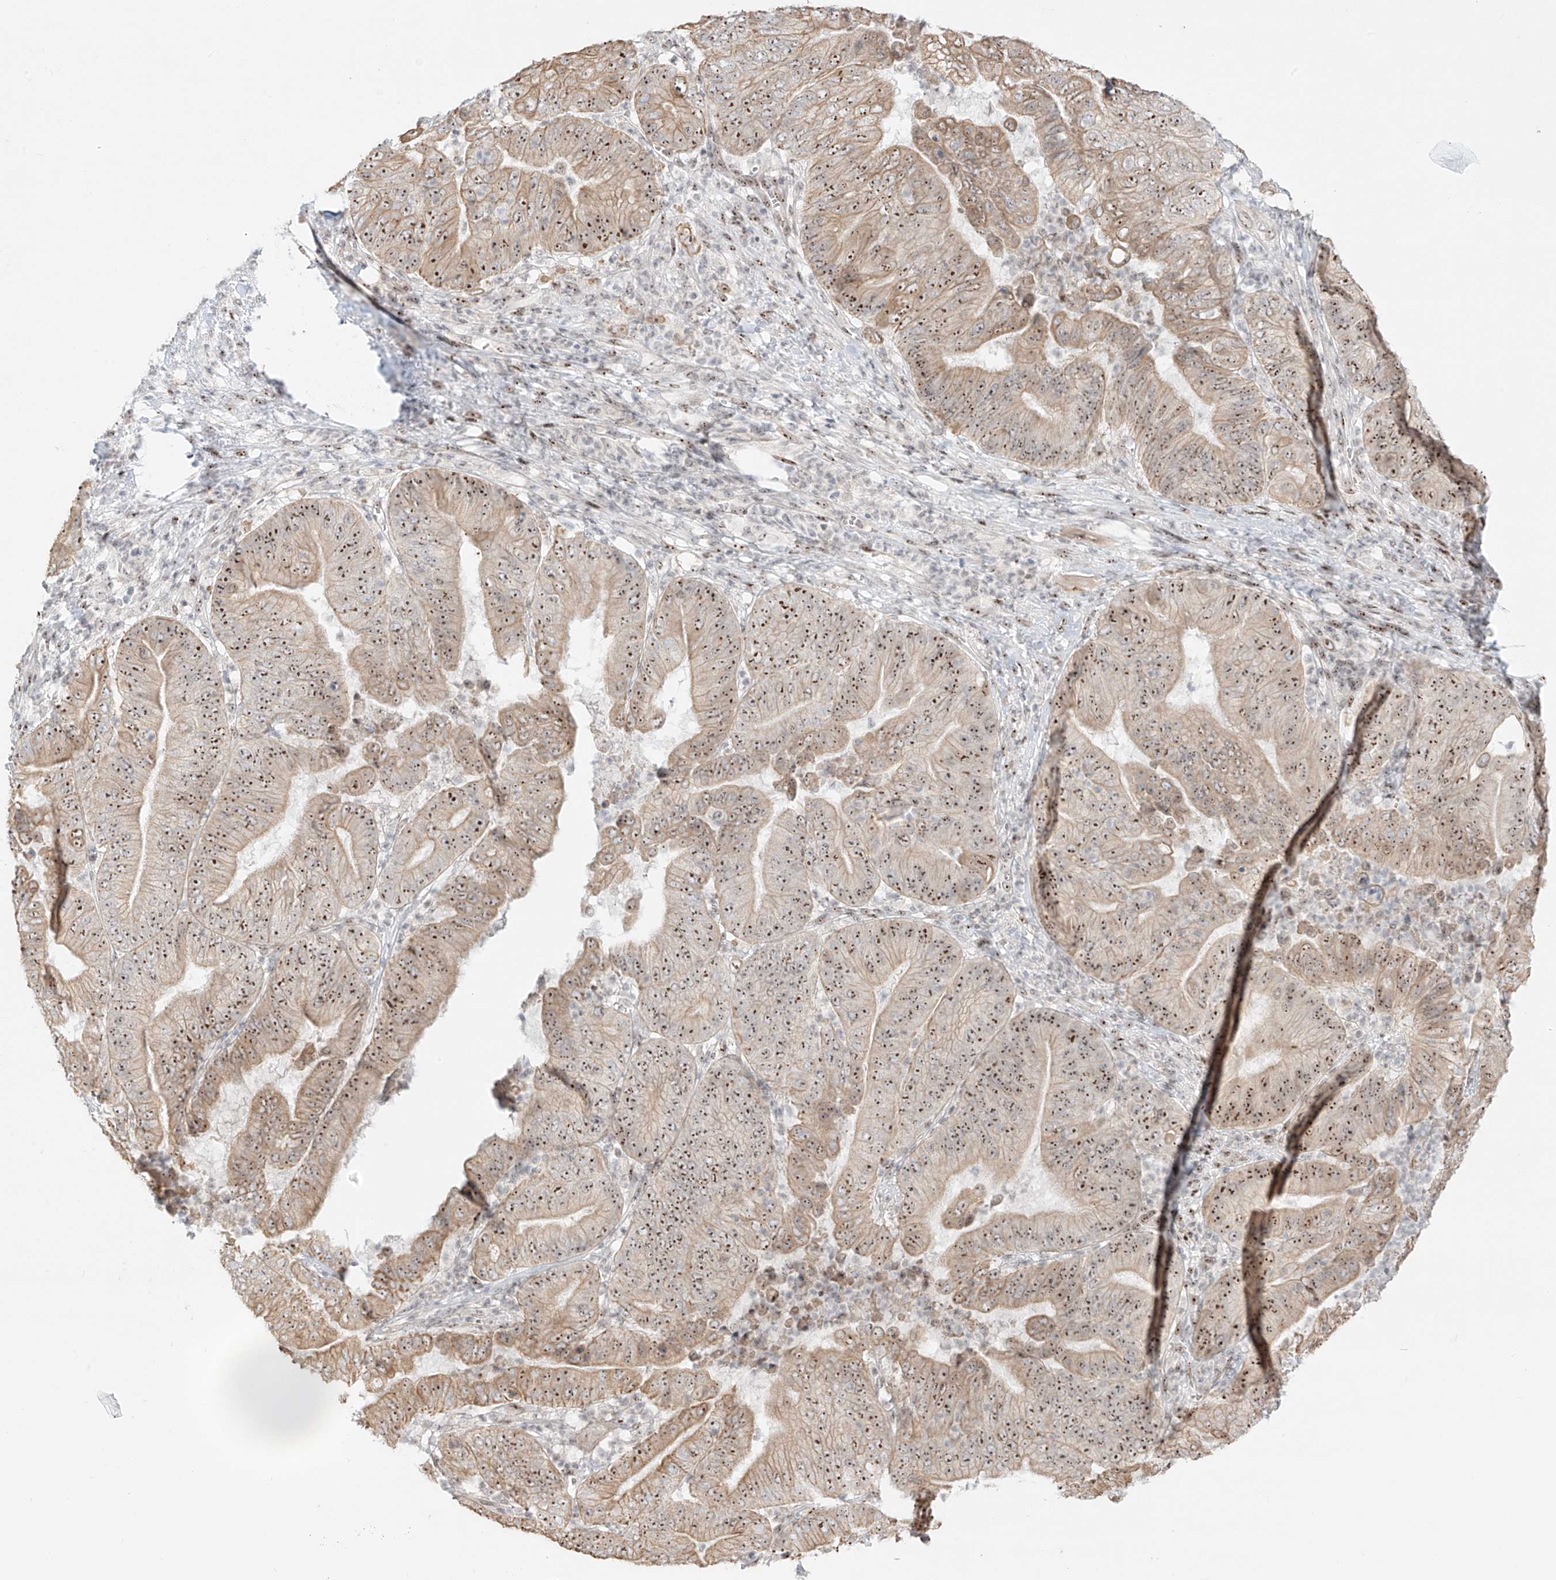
{"staining": {"intensity": "moderate", "quantity": ">75%", "location": "cytoplasmic/membranous,nuclear"}, "tissue": "pancreatic cancer", "cell_type": "Tumor cells", "image_type": "cancer", "snomed": [{"axis": "morphology", "description": "Adenocarcinoma, NOS"}, {"axis": "topography", "description": "Pancreas"}], "caption": "Pancreatic cancer (adenocarcinoma) stained with a brown dye shows moderate cytoplasmic/membranous and nuclear positive positivity in approximately >75% of tumor cells.", "gene": "ZNF512", "patient": {"sex": "female", "age": 77}}